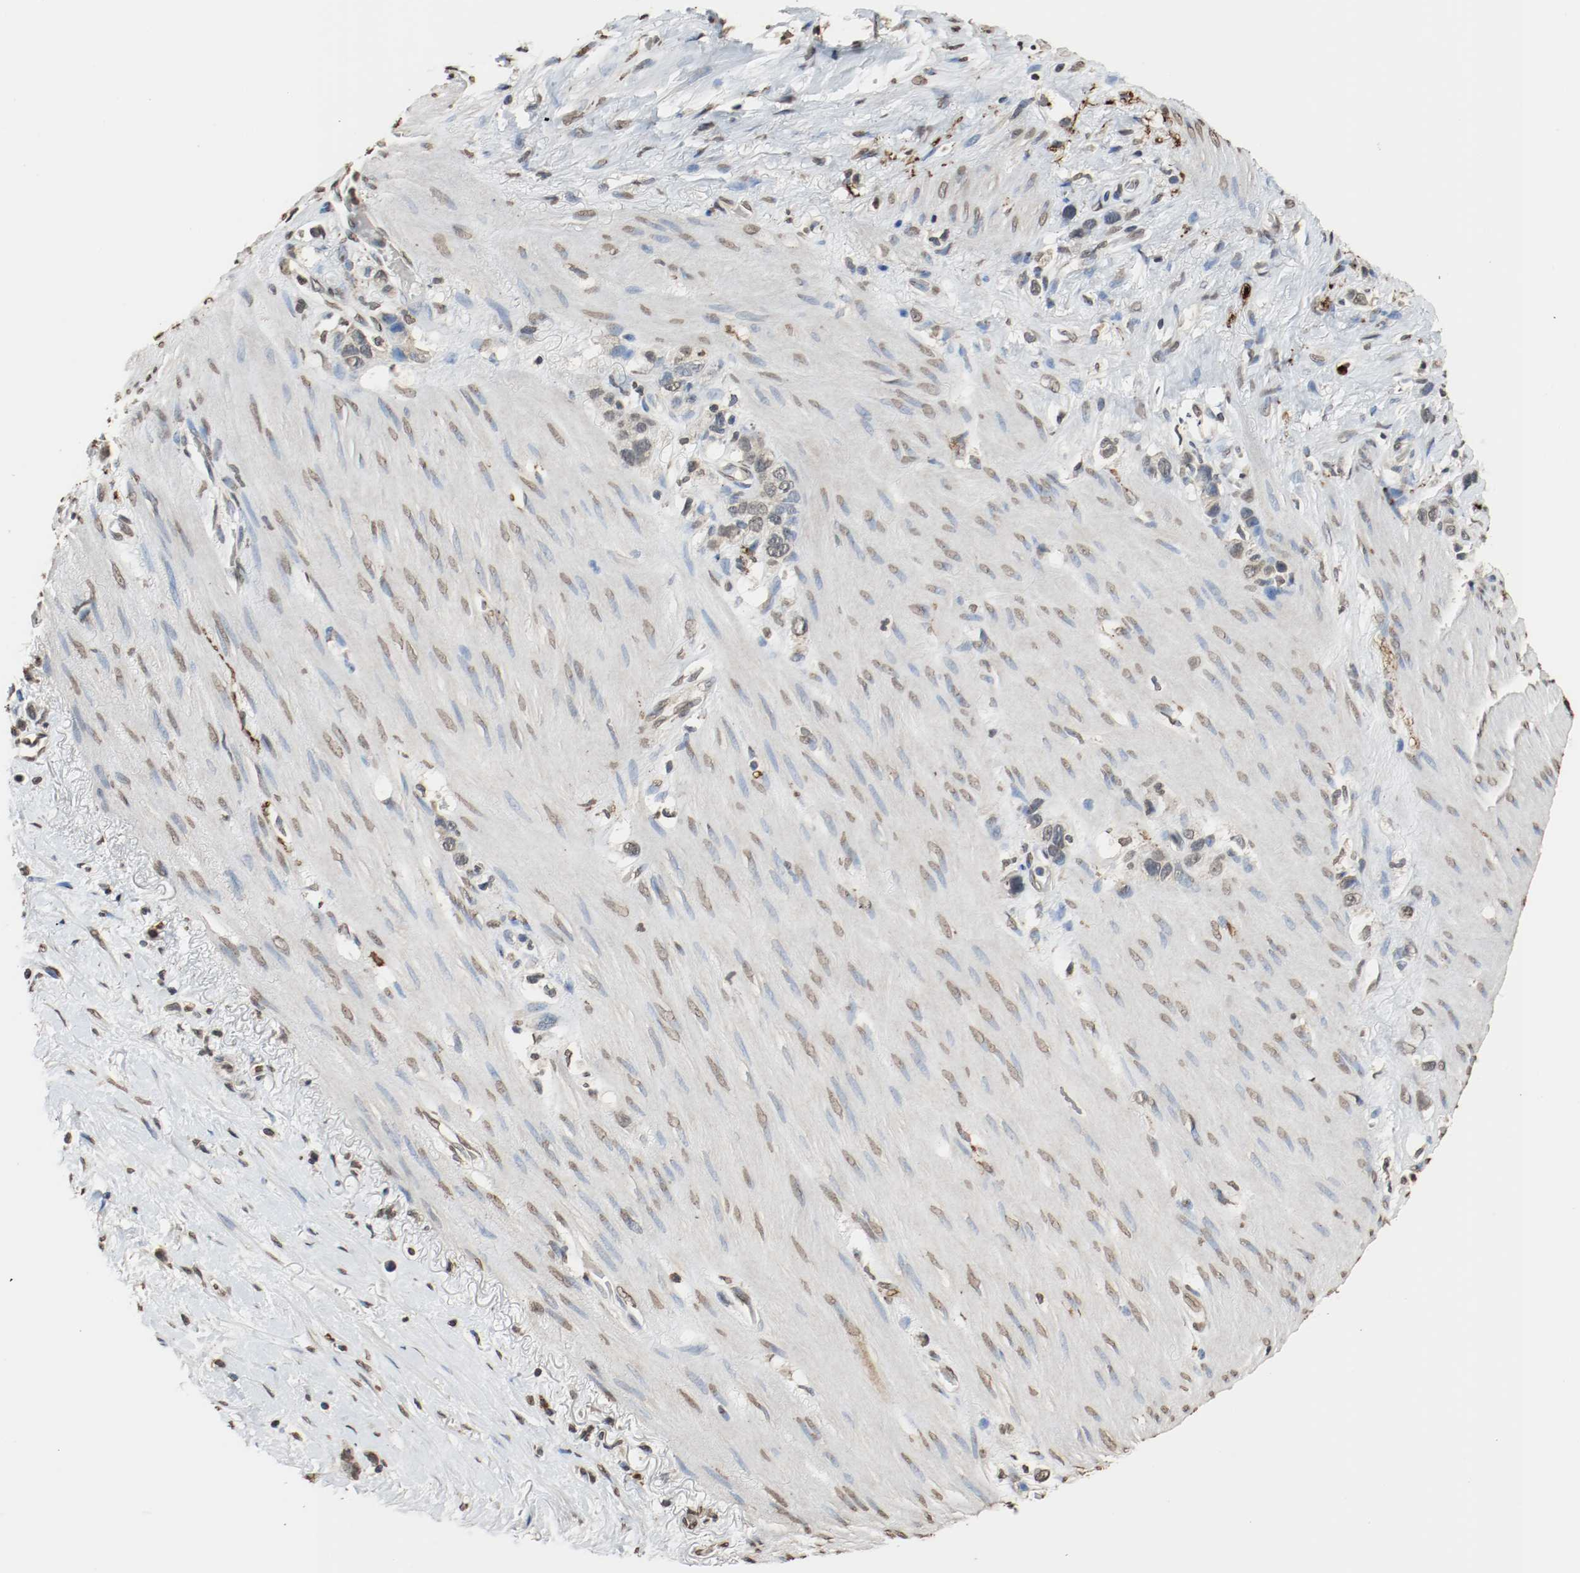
{"staining": {"intensity": "weak", "quantity": "25%-75%", "location": "cytoplasmic/membranous"}, "tissue": "stomach cancer", "cell_type": "Tumor cells", "image_type": "cancer", "snomed": [{"axis": "morphology", "description": "Normal tissue, NOS"}, {"axis": "morphology", "description": "Adenocarcinoma, NOS"}, {"axis": "morphology", "description": "Adenocarcinoma, High grade"}, {"axis": "topography", "description": "Stomach, upper"}, {"axis": "topography", "description": "Stomach"}], "caption": "This histopathology image shows IHC staining of adenocarcinoma (stomach), with low weak cytoplasmic/membranous expression in about 25%-75% of tumor cells.", "gene": "RTN4", "patient": {"sex": "female", "age": 65}}